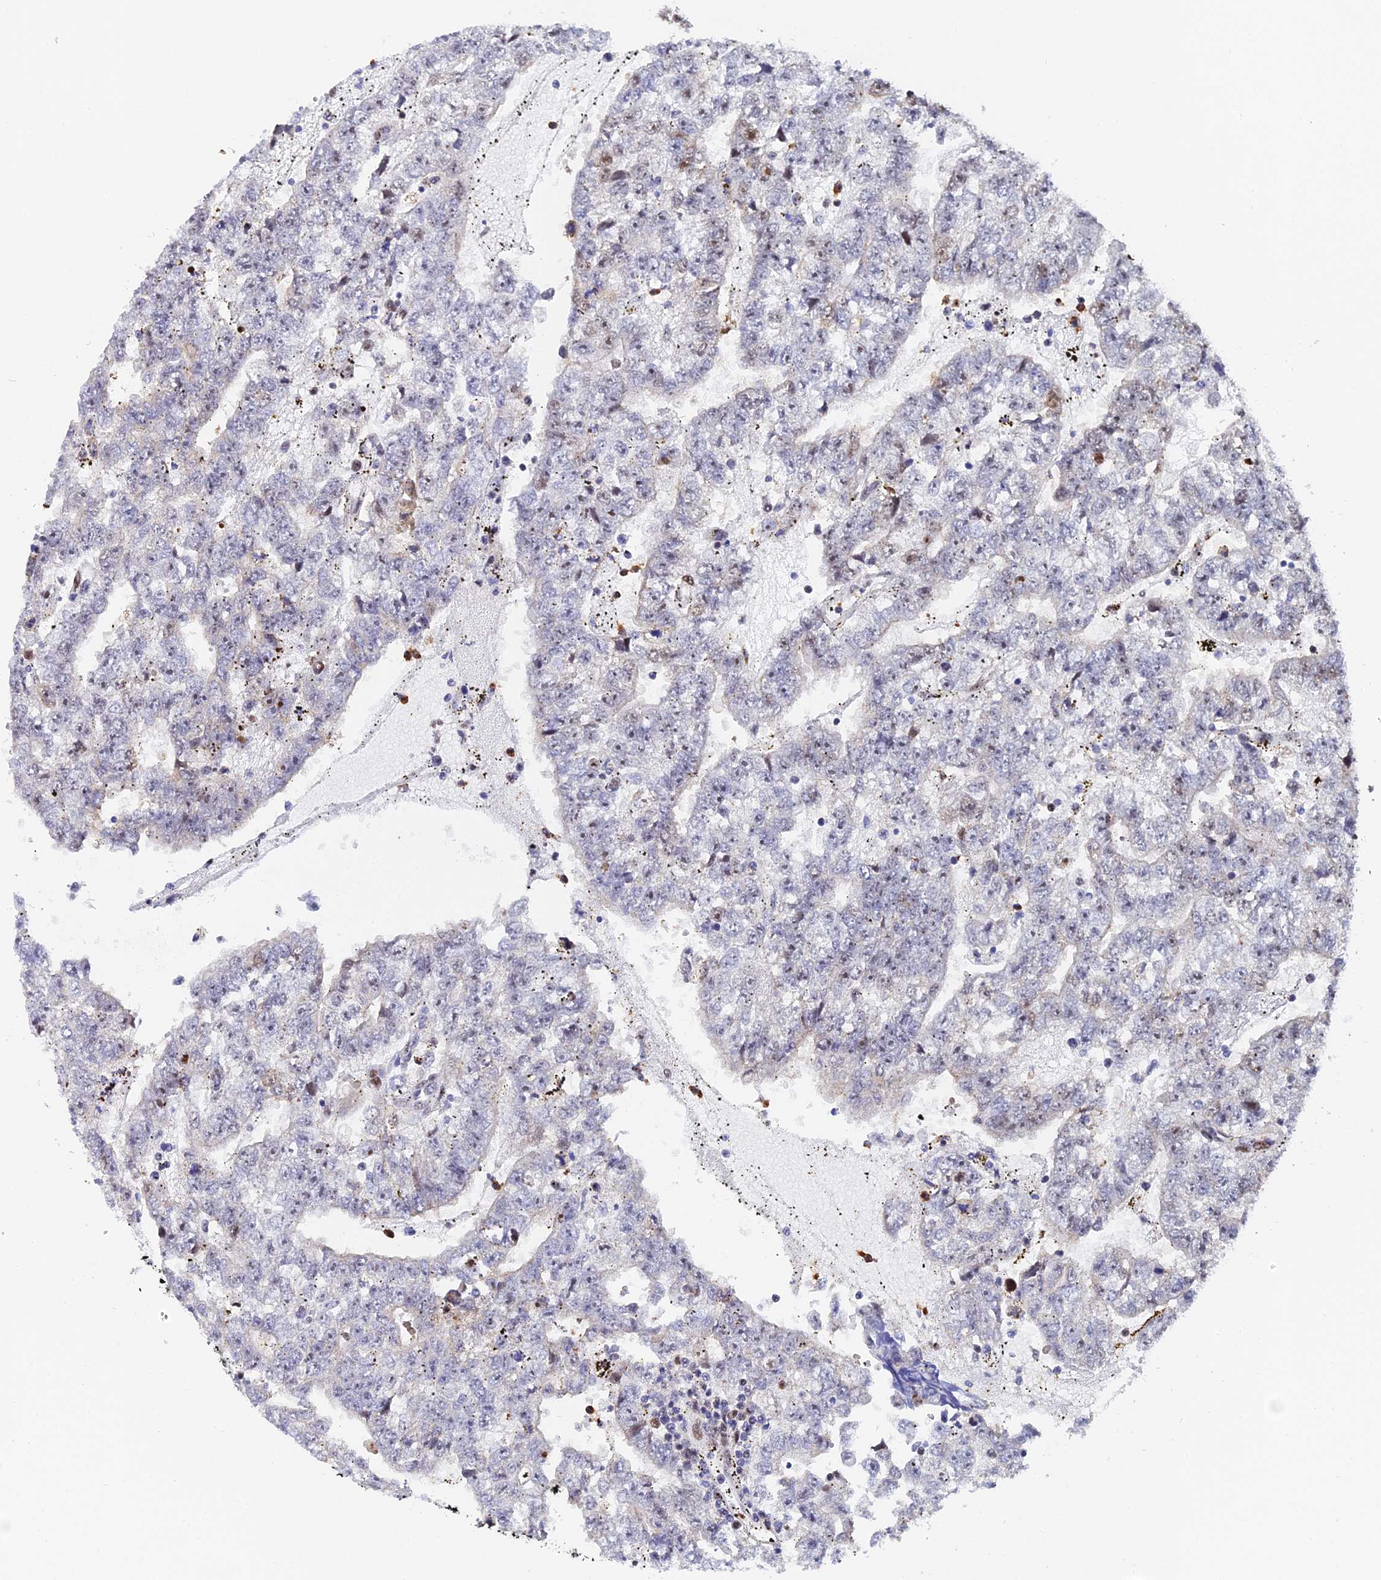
{"staining": {"intensity": "negative", "quantity": "none", "location": "none"}, "tissue": "testis cancer", "cell_type": "Tumor cells", "image_type": "cancer", "snomed": [{"axis": "morphology", "description": "Carcinoma, Embryonal, NOS"}, {"axis": "topography", "description": "Testis"}], "caption": "Immunohistochemistry (IHC) micrograph of human testis cancer stained for a protein (brown), which displays no staining in tumor cells. (Stains: DAB immunohistochemistry (IHC) with hematoxylin counter stain, Microscopy: brightfield microscopy at high magnification).", "gene": "TIFA", "patient": {"sex": "male", "age": 25}}